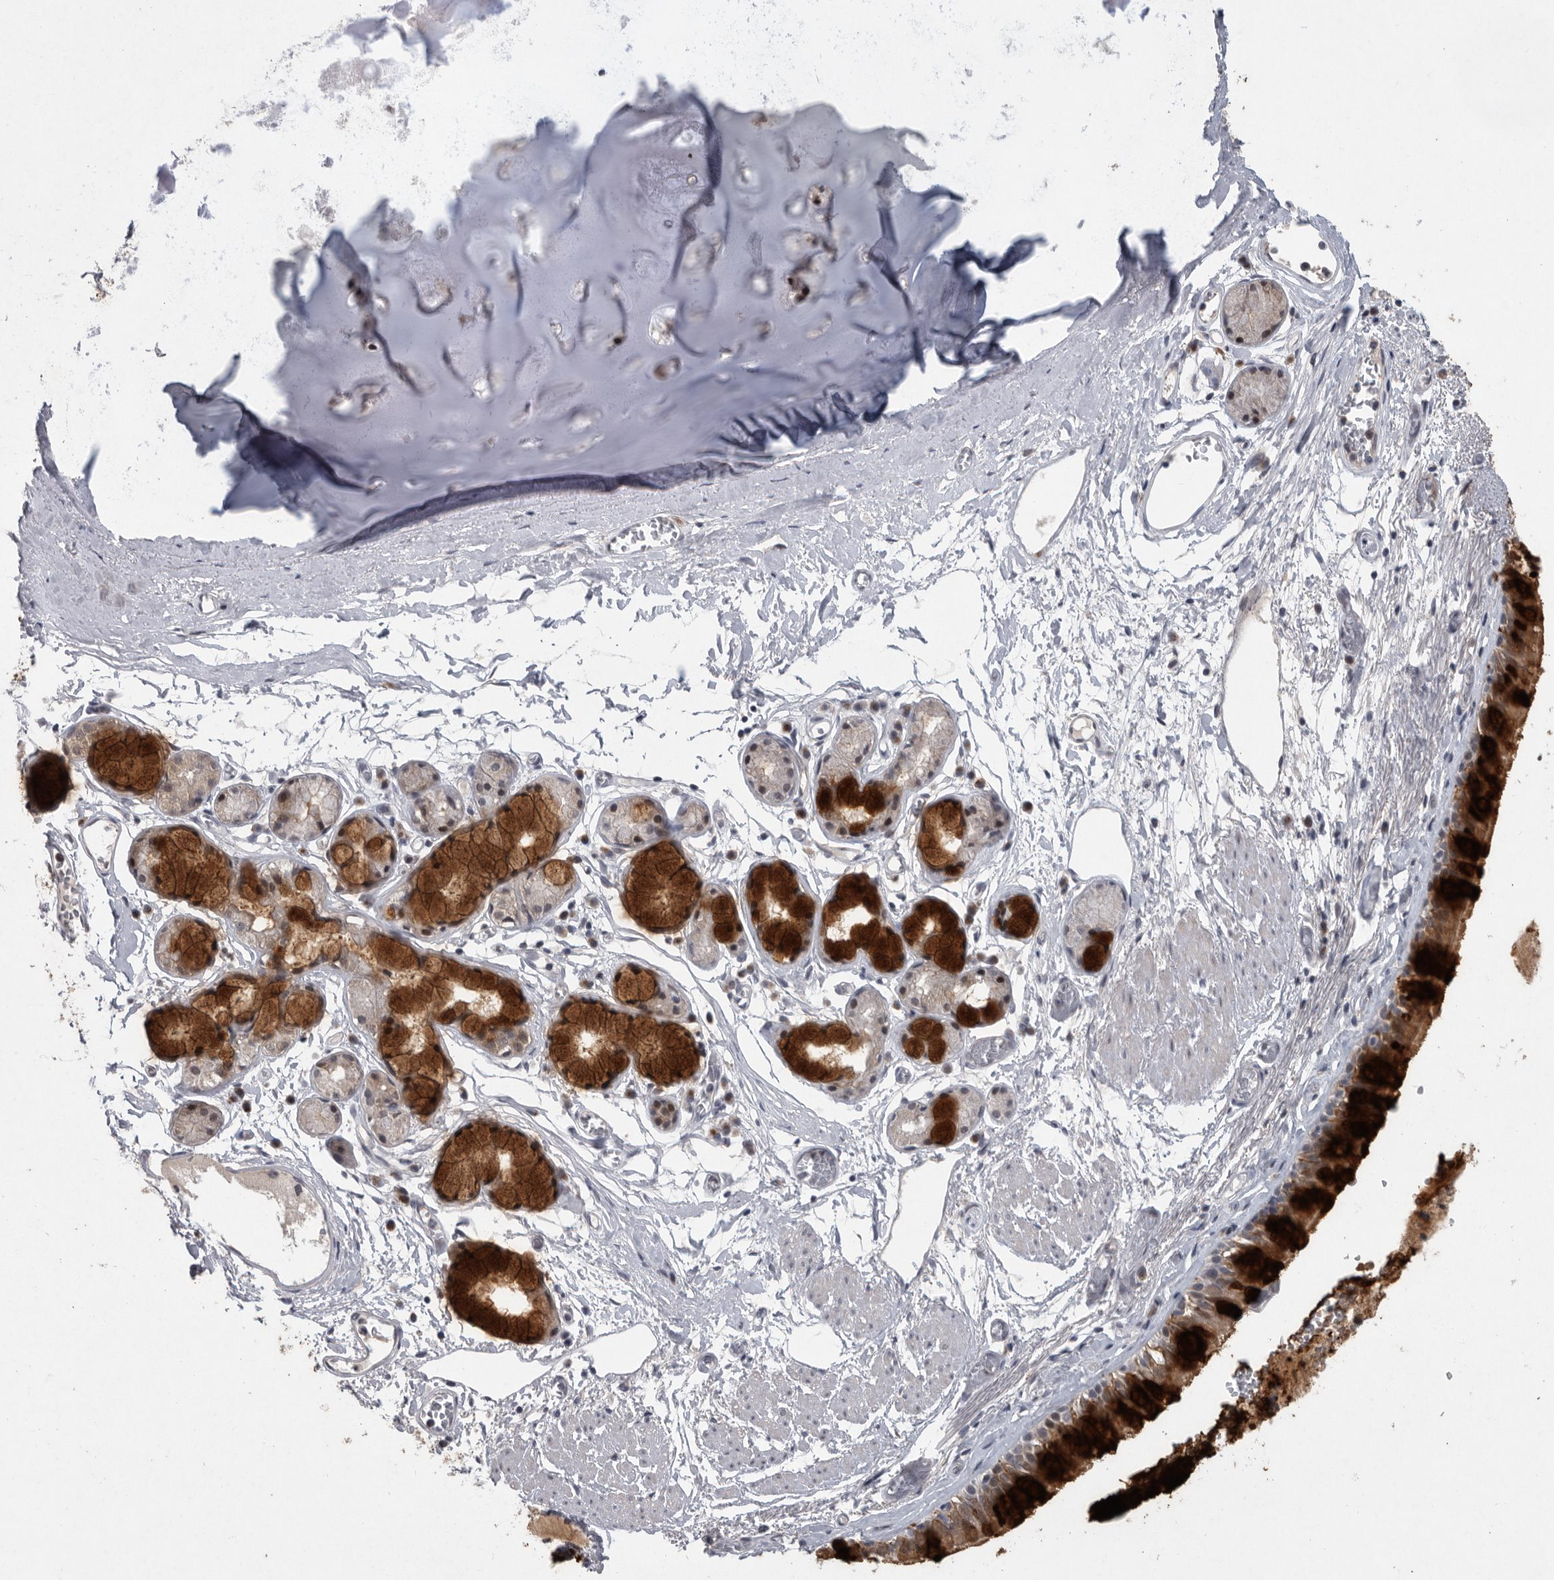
{"staining": {"intensity": "strong", "quantity": ">75%", "location": "cytoplasmic/membranous"}, "tissue": "bronchus", "cell_type": "Respiratory epithelial cells", "image_type": "normal", "snomed": [{"axis": "morphology", "description": "Normal tissue, NOS"}, {"axis": "topography", "description": "Bronchus"}, {"axis": "topography", "description": "Lung"}], "caption": "Bronchus stained for a protein displays strong cytoplasmic/membranous positivity in respiratory epithelial cells. The staining was performed using DAB to visualize the protein expression in brown, while the nuclei were stained in blue with hematoxylin (Magnification: 20x).", "gene": "MAN2A1", "patient": {"sex": "male", "age": 56}}